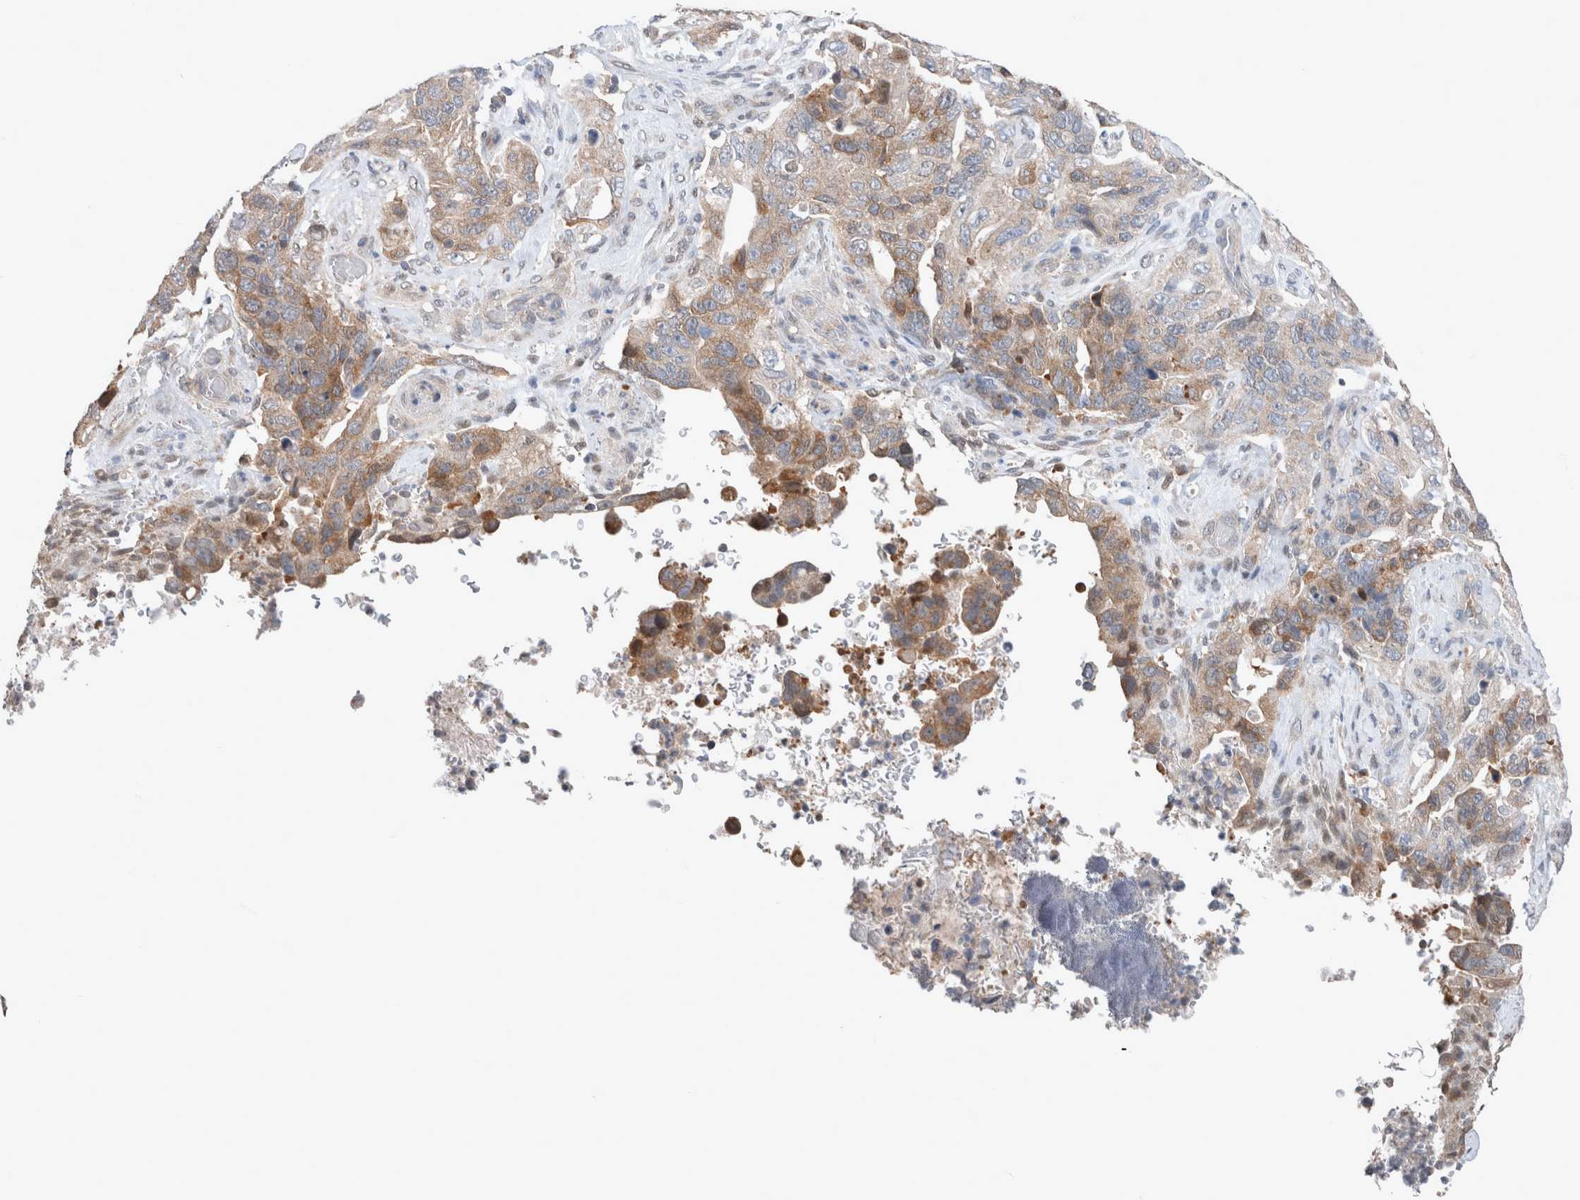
{"staining": {"intensity": "moderate", "quantity": ">75%", "location": "cytoplasmic/membranous"}, "tissue": "stomach cancer", "cell_type": "Tumor cells", "image_type": "cancer", "snomed": [{"axis": "morphology", "description": "Adenocarcinoma, NOS"}, {"axis": "topography", "description": "Stomach"}], "caption": "This is an image of IHC staining of stomach cancer, which shows moderate positivity in the cytoplasmic/membranous of tumor cells.", "gene": "XPNPEP1", "patient": {"sex": "female", "age": 89}}